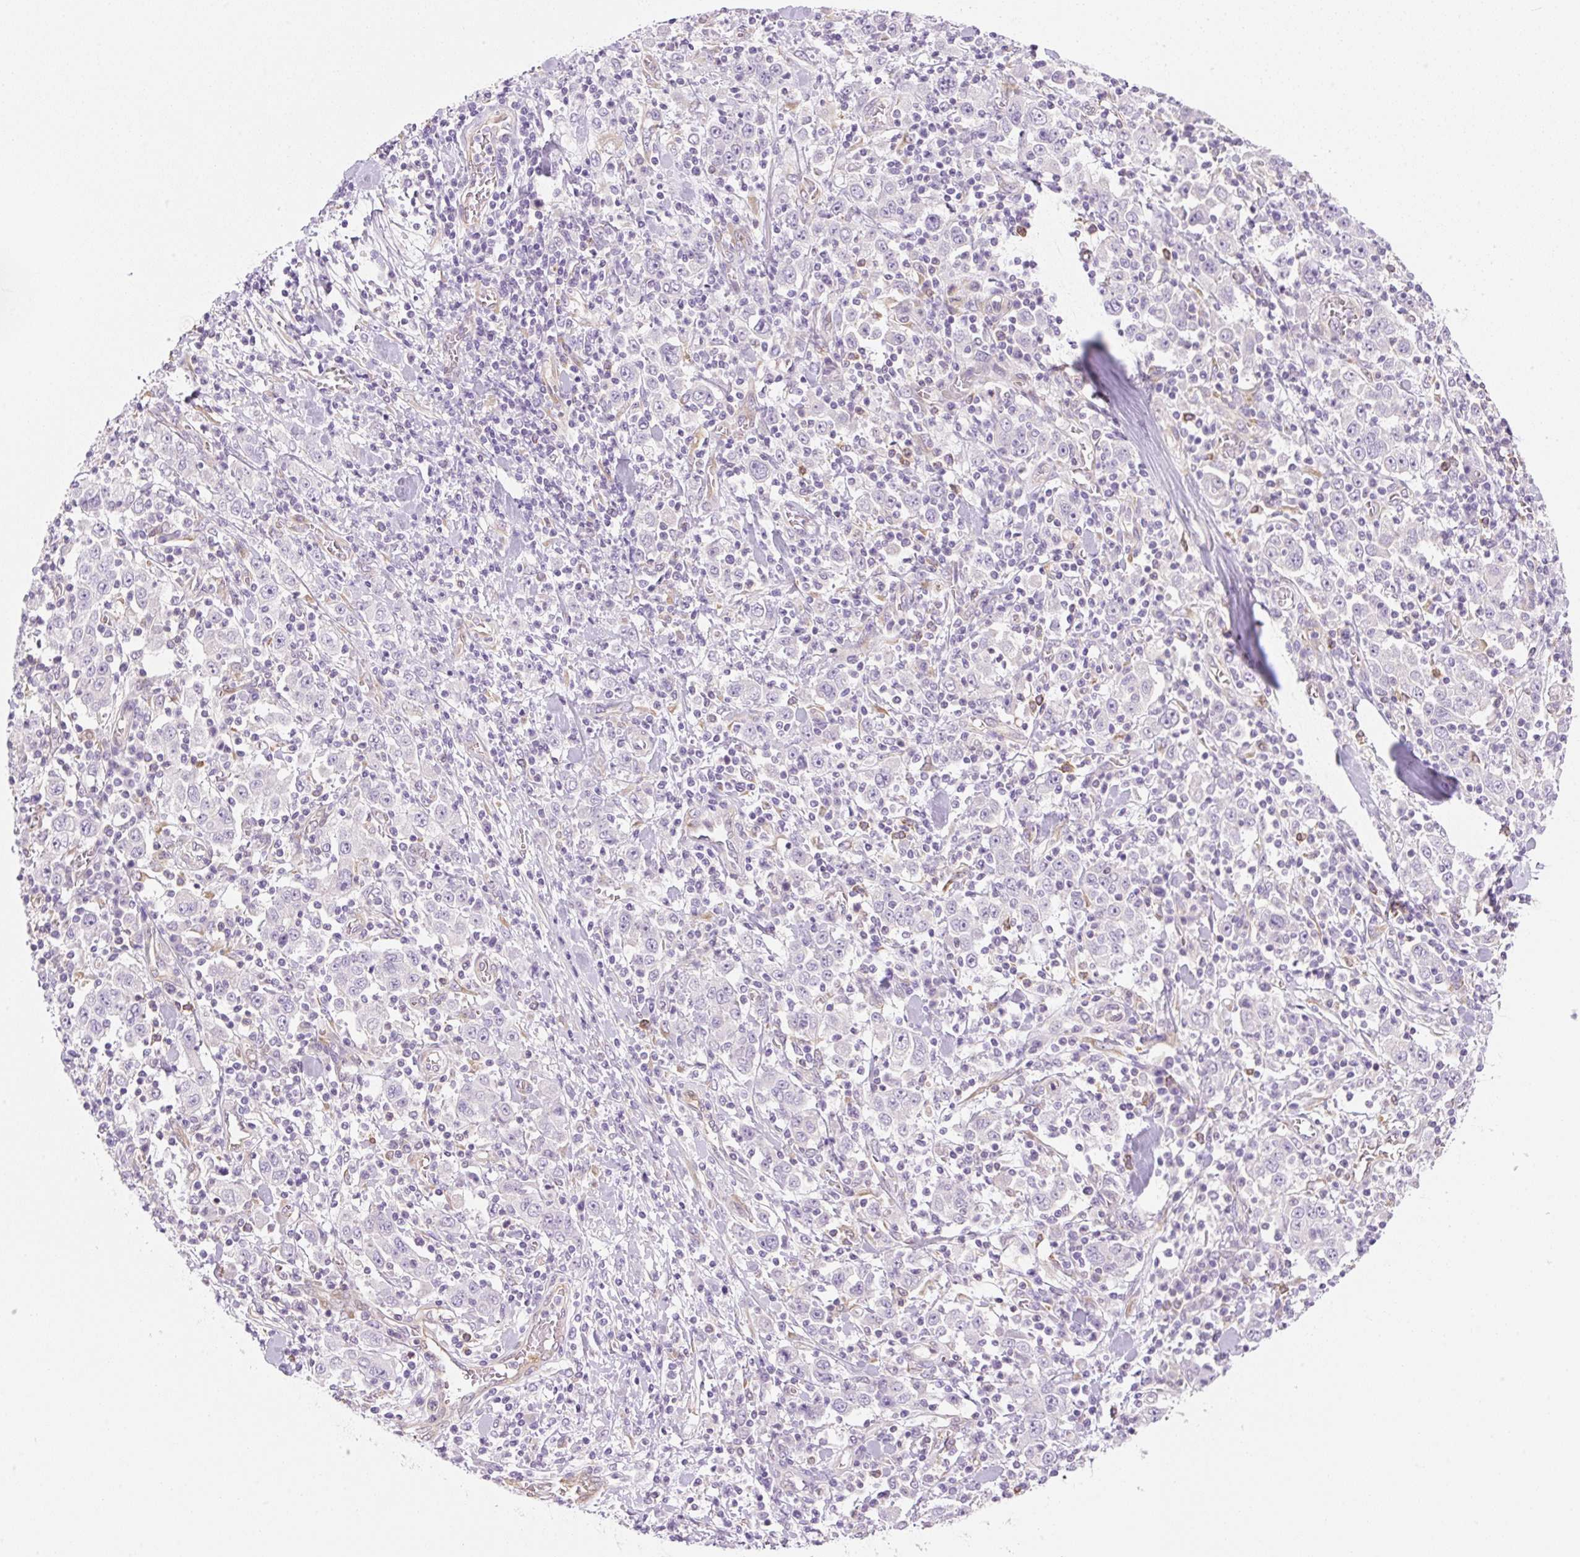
{"staining": {"intensity": "negative", "quantity": "none", "location": "none"}, "tissue": "stomach cancer", "cell_type": "Tumor cells", "image_type": "cancer", "snomed": [{"axis": "morphology", "description": "Normal tissue, NOS"}, {"axis": "morphology", "description": "Adenocarcinoma, NOS"}, {"axis": "topography", "description": "Stomach, upper"}, {"axis": "topography", "description": "Stomach"}], "caption": "Protein analysis of stomach adenocarcinoma demonstrates no significant positivity in tumor cells.", "gene": "FABP5", "patient": {"sex": "male", "age": 59}}